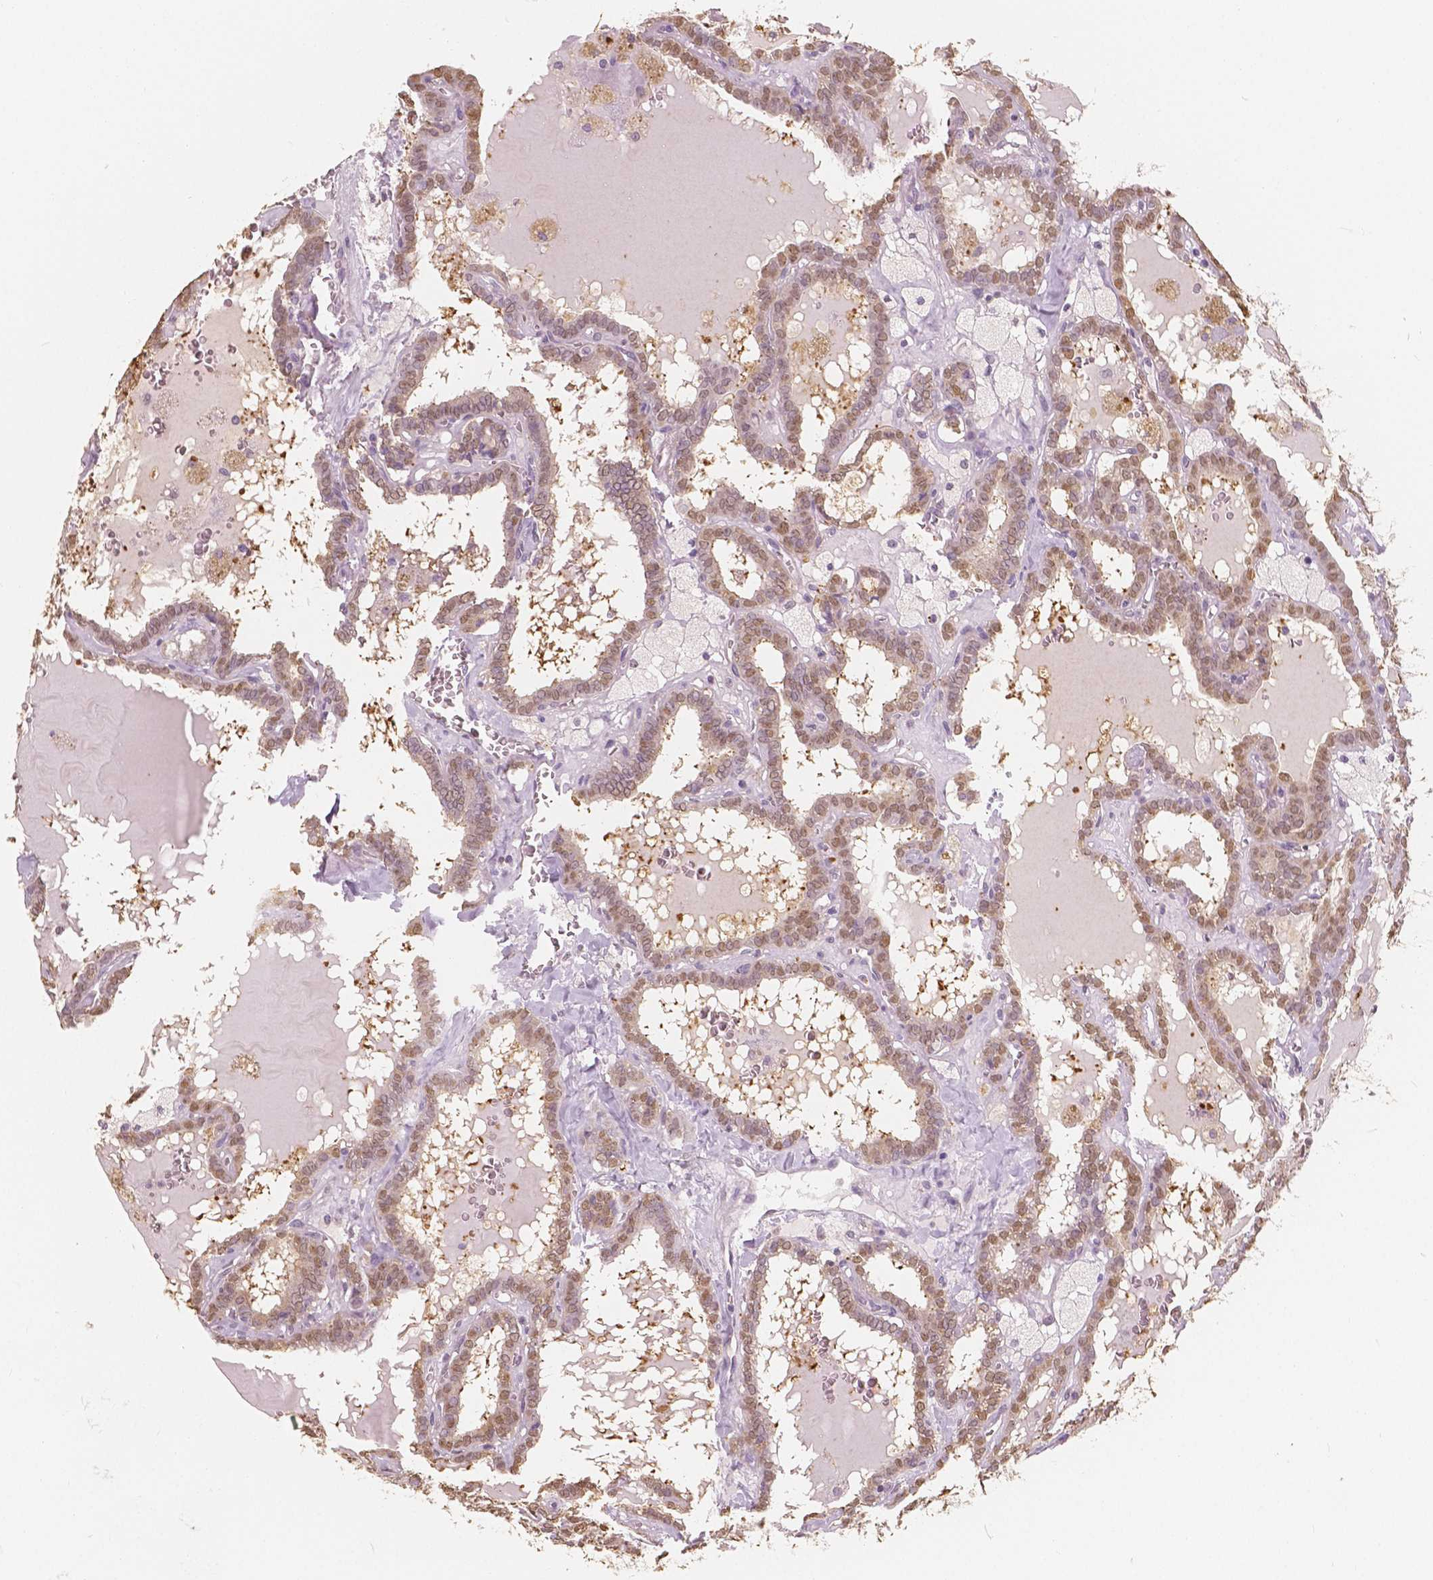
{"staining": {"intensity": "weak", "quantity": ">75%", "location": "nuclear"}, "tissue": "thyroid cancer", "cell_type": "Tumor cells", "image_type": "cancer", "snomed": [{"axis": "morphology", "description": "Papillary adenocarcinoma, NOS"}, {"axis": "topography", "description": "Thyroid gland"}], "caption": "Immunohistochemistry image of neoplastic tissue: human thyroid cancer (papillary adenocarcinoma) stained using IHC shows low levels of weak protein expression localized specifically in the nuclear of tumor cells, appearing as a nuclear brown color.", "gene": "SAT2", "patient": {"sex": "female", "age": 39}}